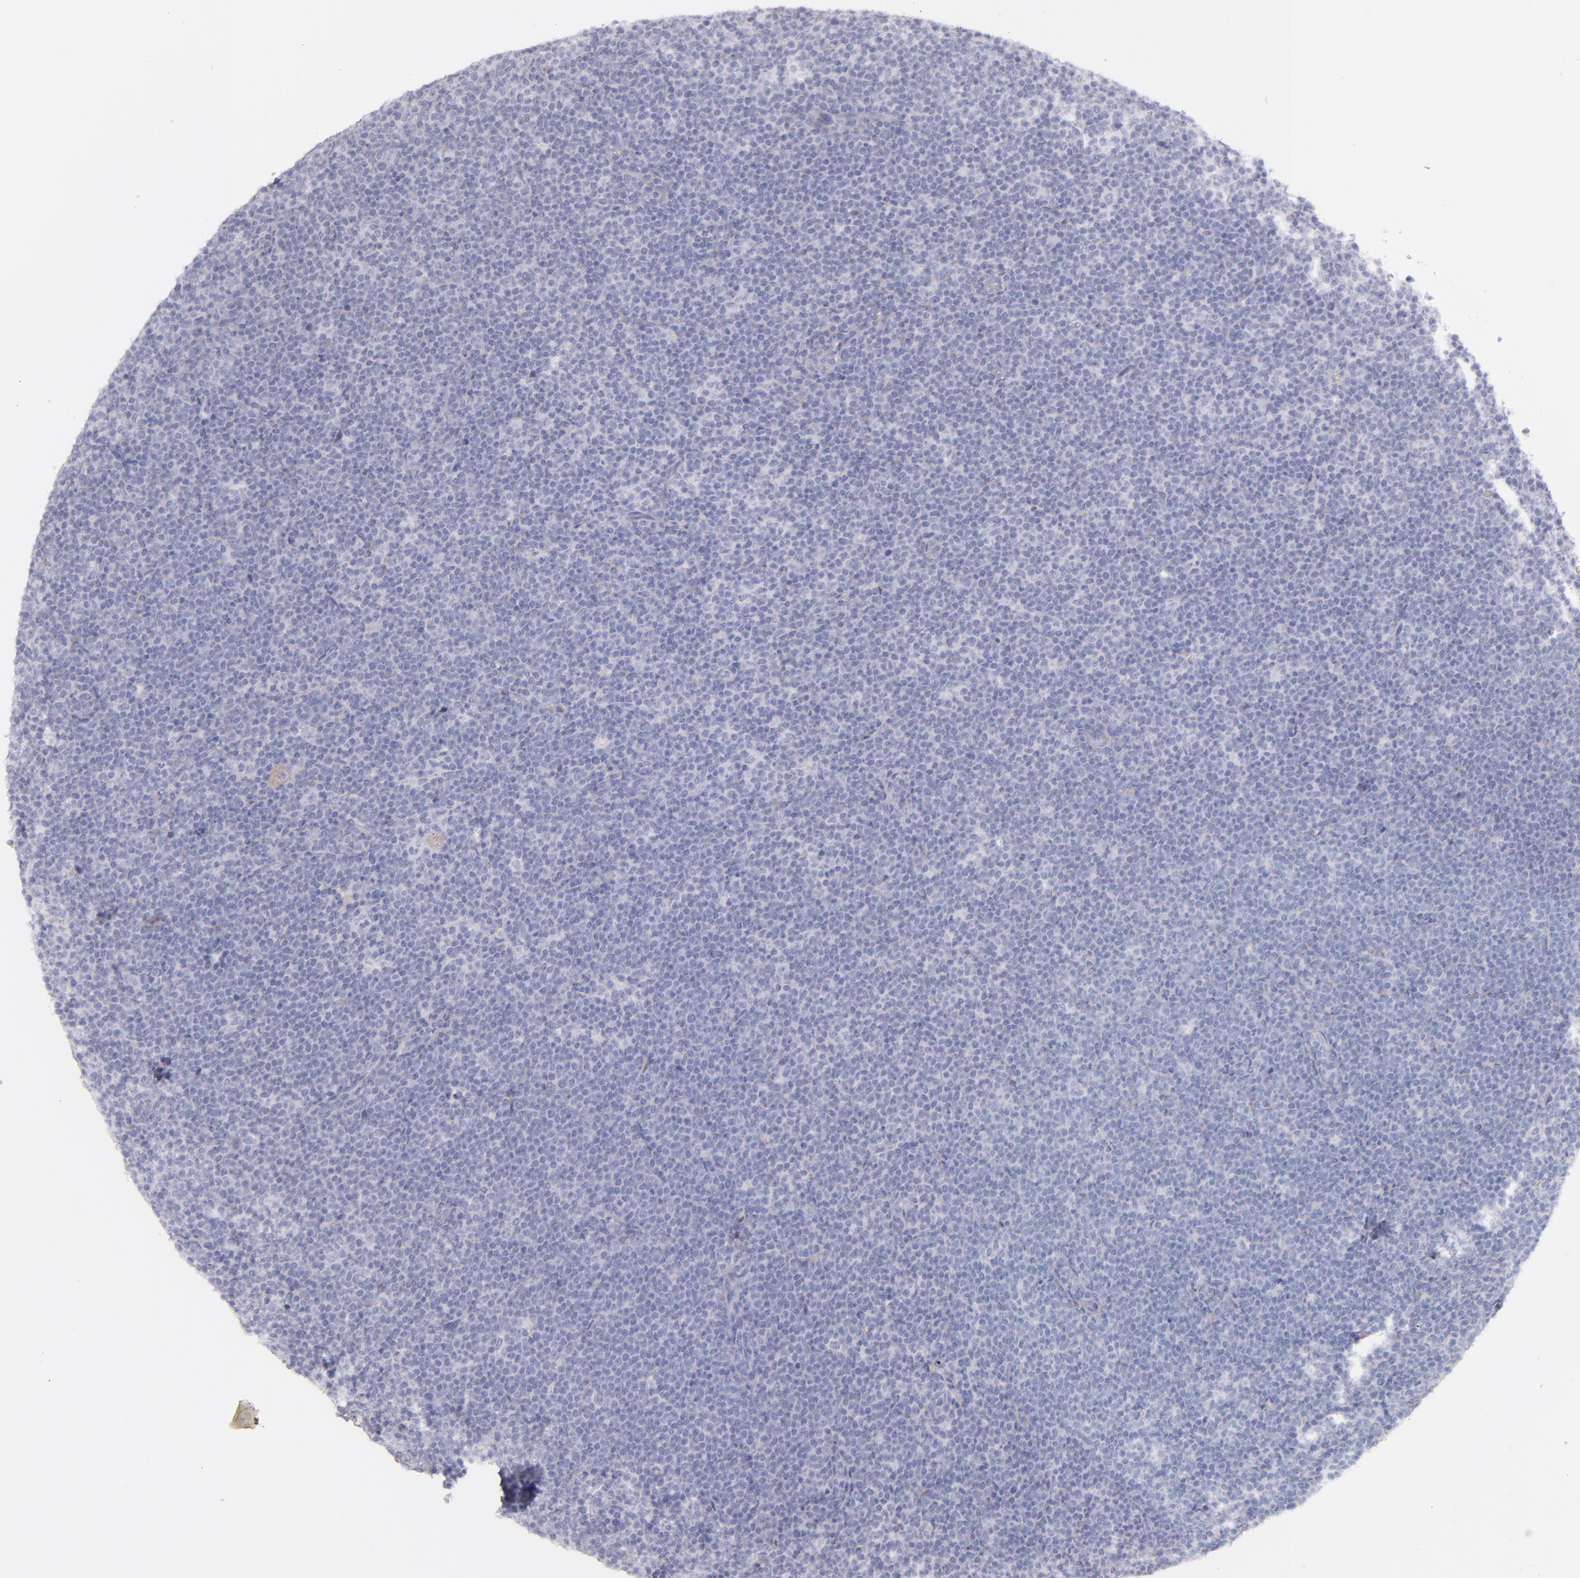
{"staining": {"intensity": "negative", "quantity": "none", "location": "none"}, "tissue": "lymphoma", "cell_type": "Tumor cells", "image_type": "cancer", "snomed": [{"axis": "morphology", "description": "Malignant lymphoma, non-Hodgkin's type, High grade"}, {"axis": "topography", "description": "Lymph node"}], "caption": "This is an immunohistochemistry (IHC) micrograph of human high-grade malignant lymphoma, non-Hodgkin's type. There is no positivity in tumor cells.", "gene": "TPSD1", "patient": {"sex": "female", "age": 58}}